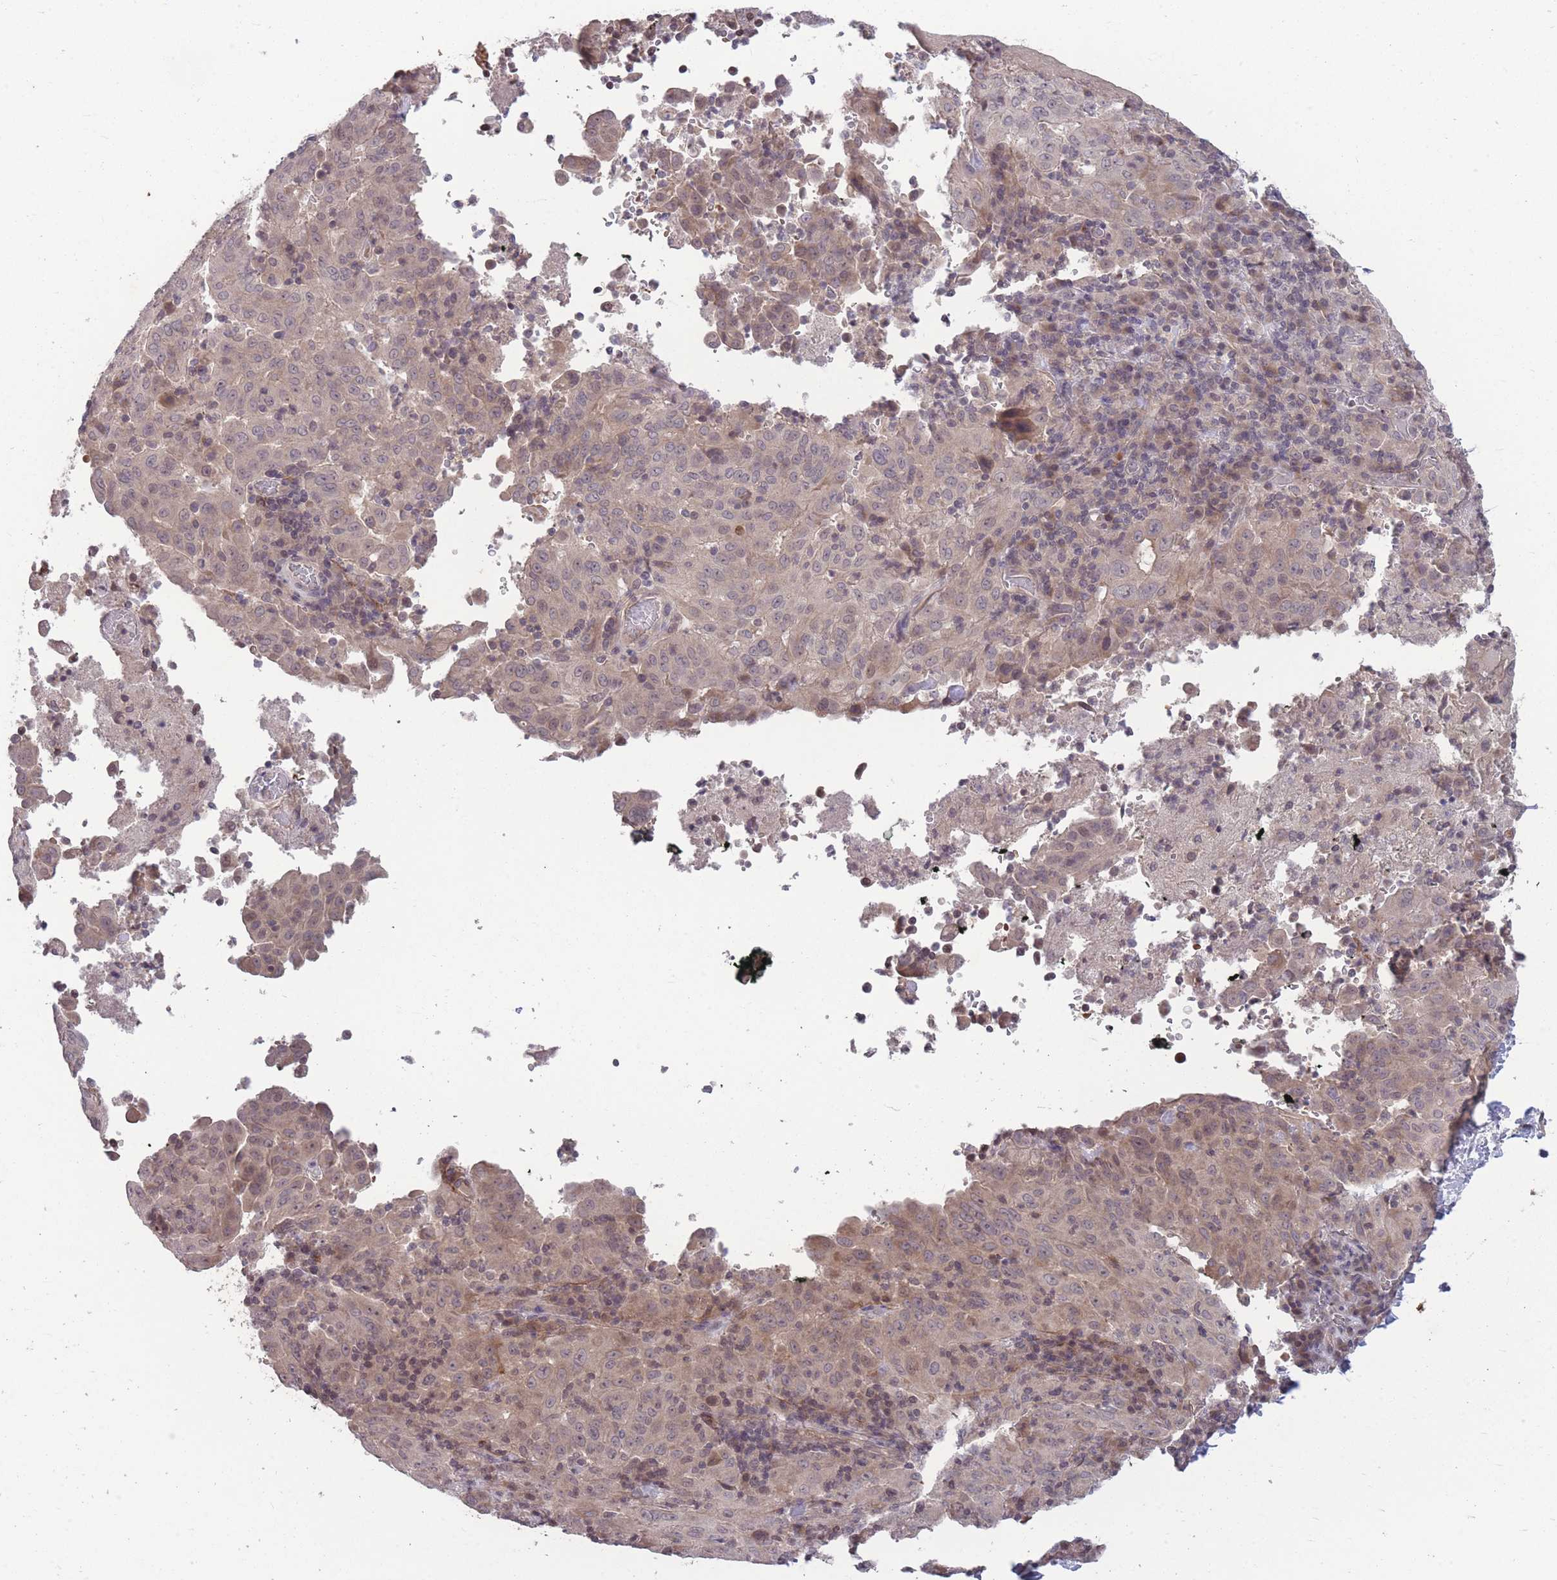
{"staining": {"intensity": "weak", "quantity": "25%-75%", "location": "cytoplasmic/membranous"}, "tissue": "pancreatic cancer", "cell_type": "Tumor cells", "image_type": "cancer", "snomed": [{"axis": "morphology", "description": "Adenocarcinoma, NOS"}, {"axis": "topography", "description": "Pancreas"}], "caption": "Pancreatic cancer stained for a protein (brown) exhibits weak cytoplasmic/membranous positive expression in about 25%-75% of tumor cells.", "gene": "GGT5", "patient": {"sex": "male", "age": 63}}